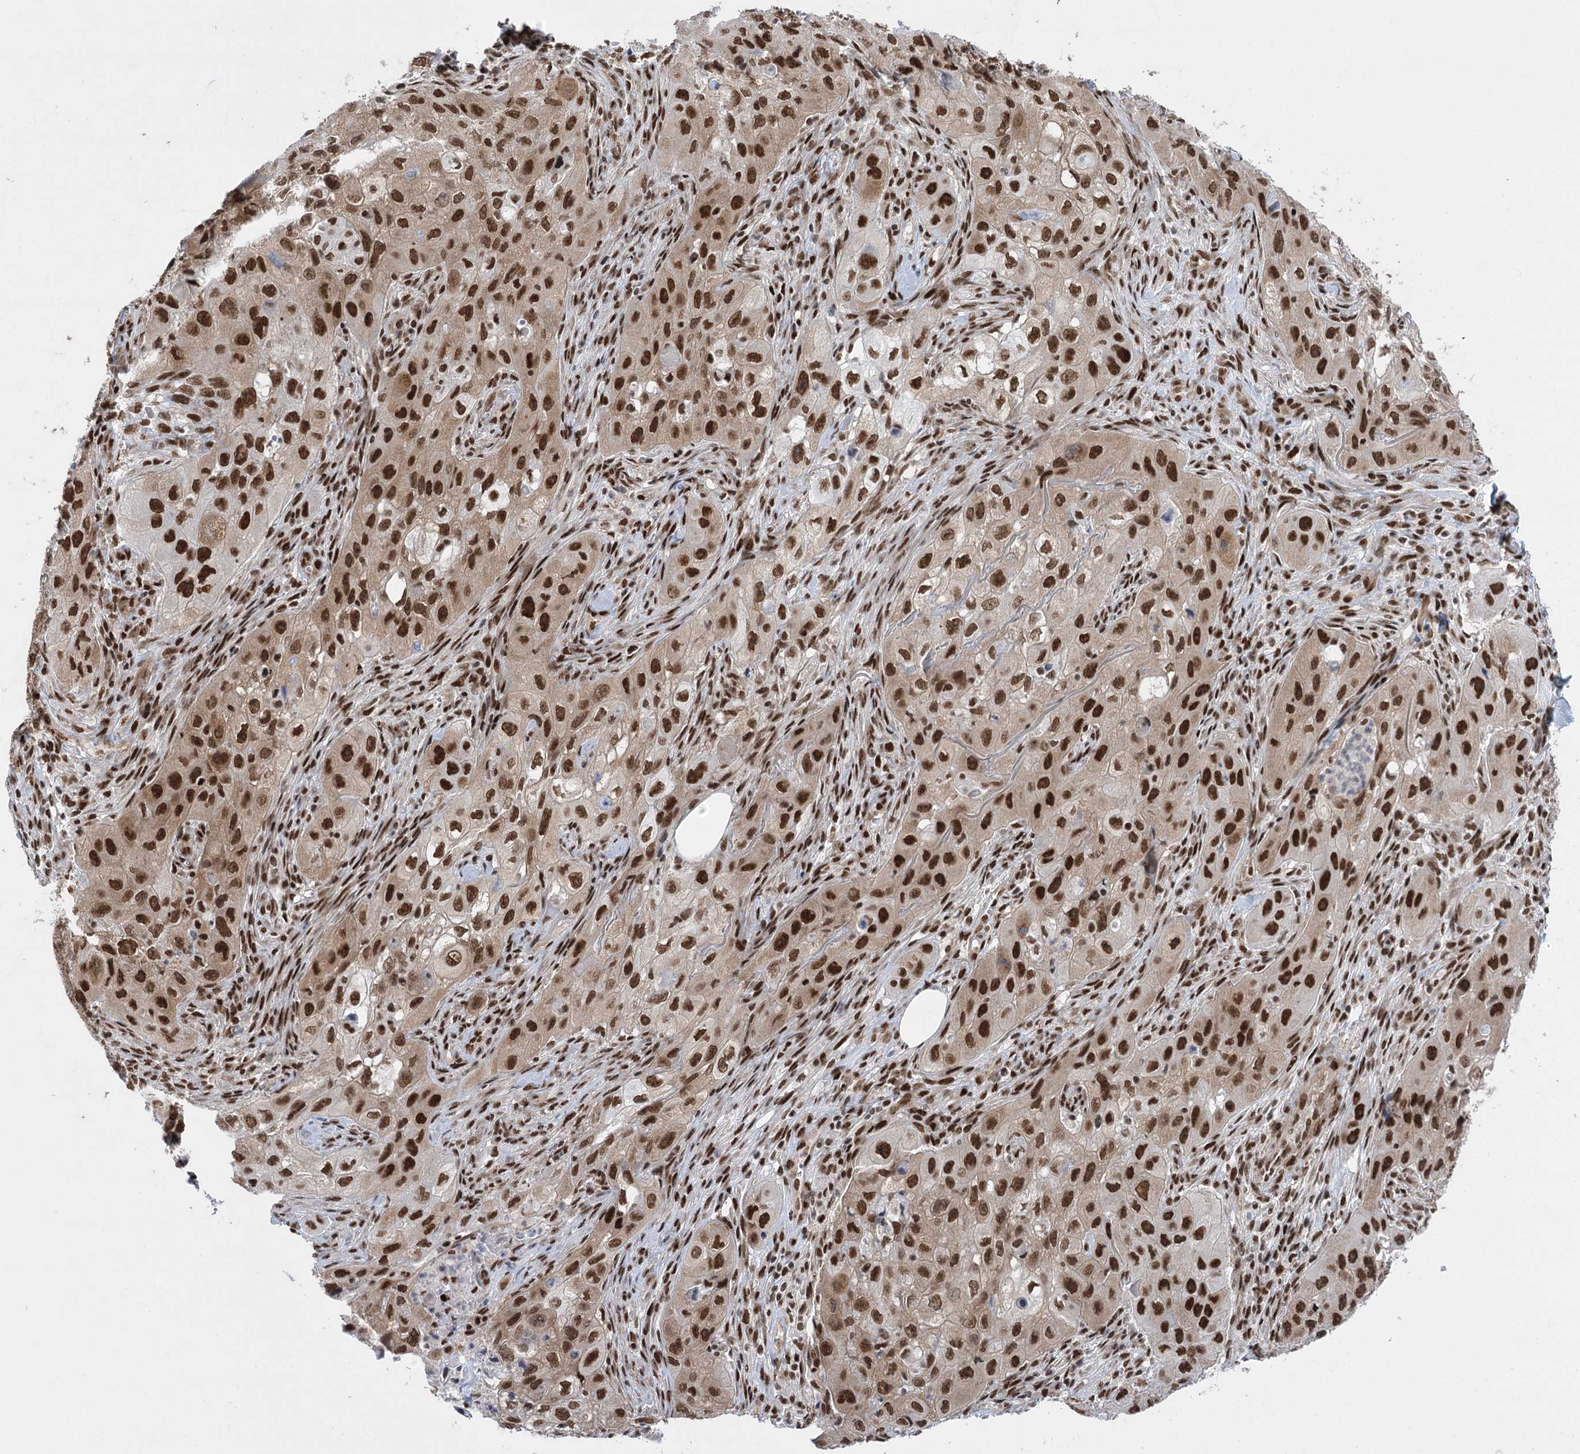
{"staining": {"intensity": "strong", "quantity": ">75%", "location": "nuclear"}, "tissue": "skin cancer", "cell_type": "Tumor cells", "image_type": "cancer", "snomed": [{"axis": "morphology", "description": "Squamous cell carcinoma, NOS"}, {"axis": "topography", "description": "Skin"}, {"axis": "topography", "description": "Subcutis"}], "caption": "Human skin squamous cell carcinoma stained with a protein marker shows strong staining in tumor cells.", "gene": "ZCCHC8", "patient": {"sex": "male", "age": 73}}